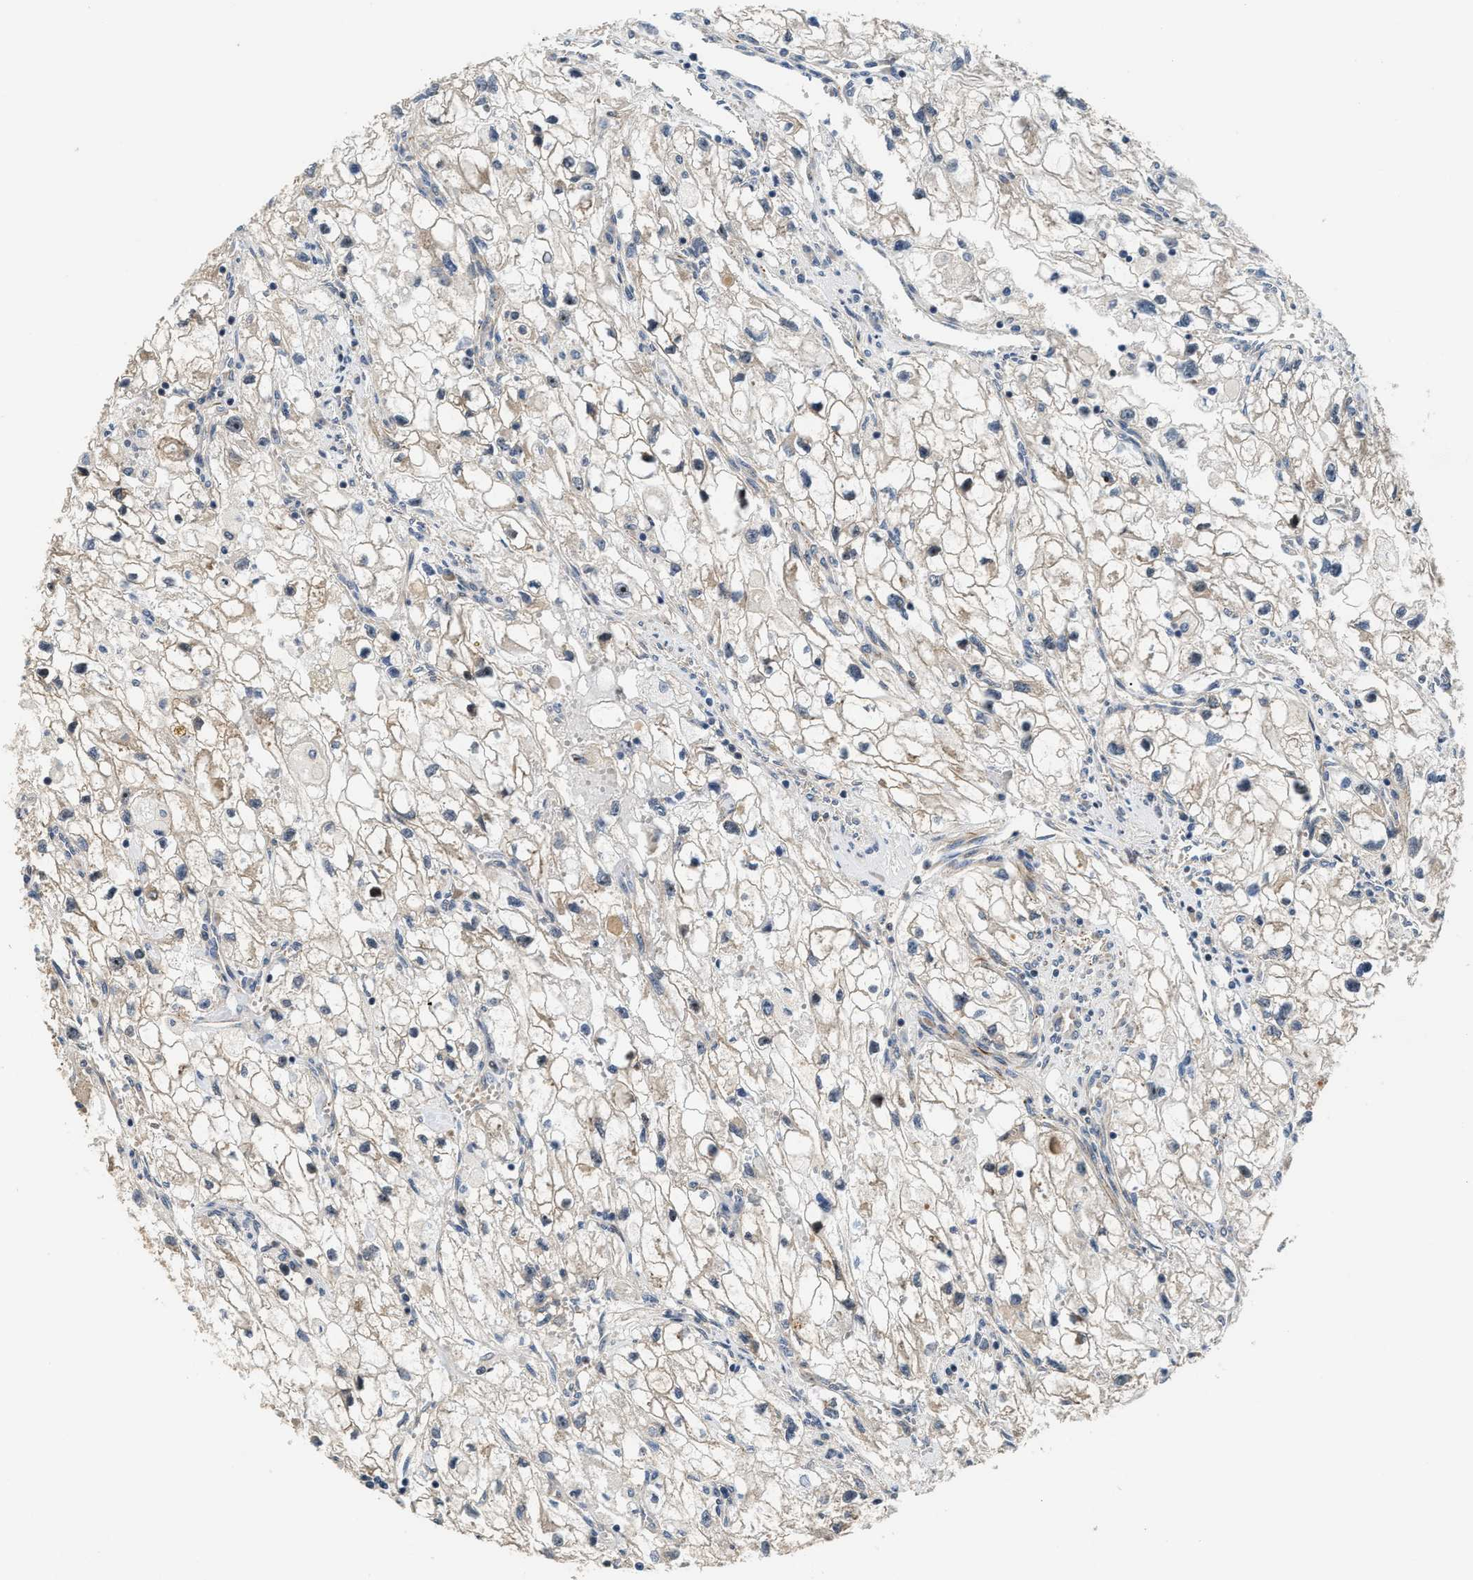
{"staining": {"intensity": "moderate", "quantity": "<25%", "location": "nuclear"}, "tissue": "renal cancer", "cell_type": "Tumor cells", "image_type": "cancer", "snomed": [{"axis": "morphology", "description": "Adenocarcinoma, NOS"}, {"axis": "topography", "description": "Kidney"}], "caption": "Immunohistochemistry histopathology image of adenocarcinoma (renal) stained for a protein (brown), which displays low levels of moderate nuclear positivity in about <25% of tumor cells.", "gene": "ALDH3A2", "patient": {"sex": "female", "age": 70}}